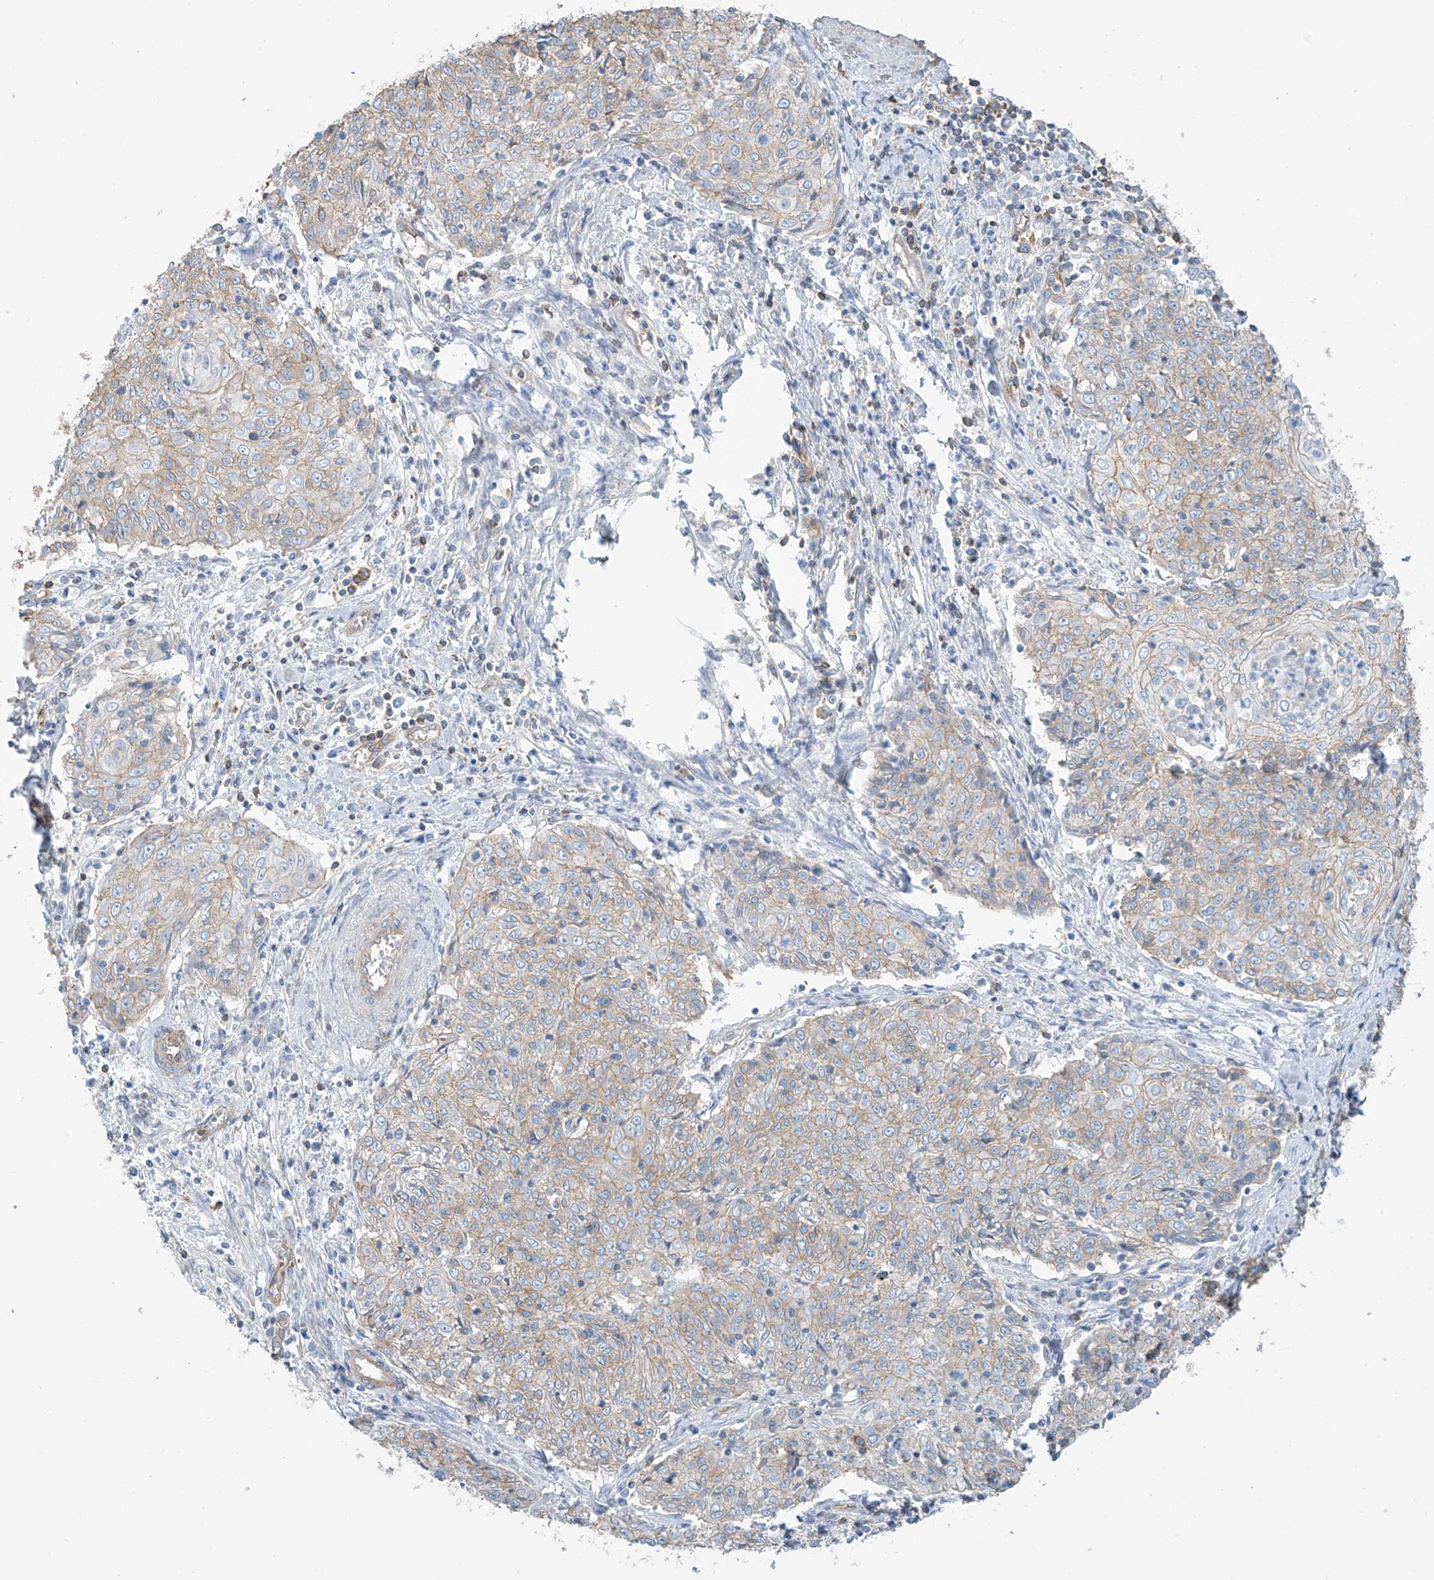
{"staining": {"intensity": "weak", "quantity": ">75%", "location": "cytoplasmic/membranous"}, "tissue": "cervical cancer", "cell_type": "Tumor cells", "image_type": "cancer", "snomed": [{"axis": "morphology", "description": "Squamous cell carcinoma, NOS"}, {"axis": "topography", "description": "Cervix"}], "caption": "IHC image of neoplastic tissue: human cervical cancer stained using immunohistochemistry (IHC) exhibits low levels of weak protein expression localized specifically in the cytoplasmic/membranous of tumor cells, appearing as a cytoplasmic/membranous brown color.", "gene": "ZNF846", "patient": {"sex": "female", "age": 48}}